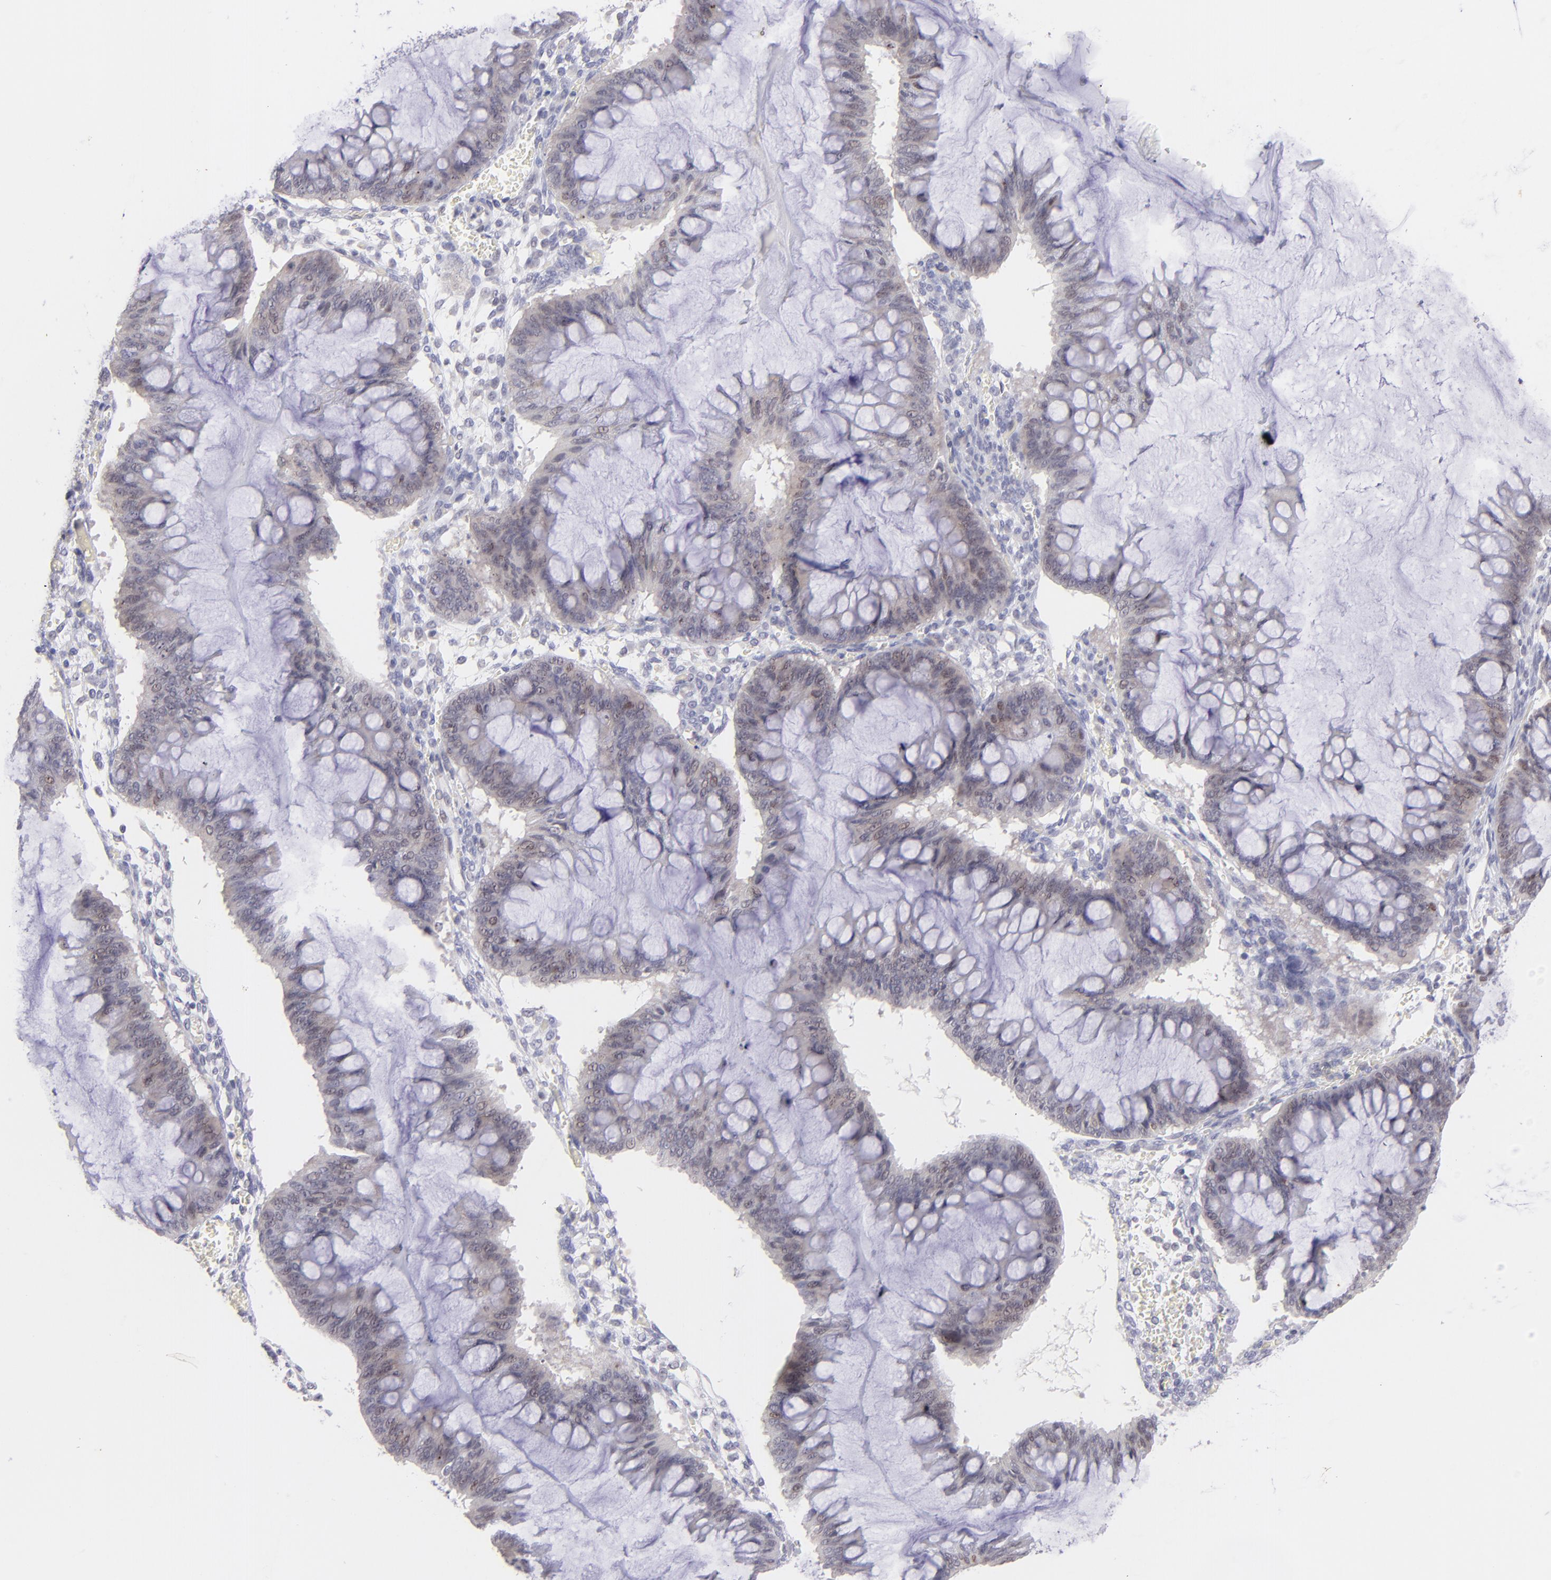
{"staining": {"intensity": "weak", "quantity": "25%-75%", "location": "cytoplasmic/membranous"}, "tissue": "ovarian cancer", "cell_type": "Tumor cells", "image_type": "cancer", "snomed": [{"axis": "morphology", "description": "Cystadenocarcinoma, mucinous, NOS"}, {"axis": "topography", "description": "Ovary"}], "caption": "This is an image of immunohistochemistry staining of mucinous cystadenocarcinoma (ovarian), which shows weak staining in the cytoplasmic/membranous of tumor cells.", "gene": "POU2F1", "patient": {"sex": "female", "age": 73}}